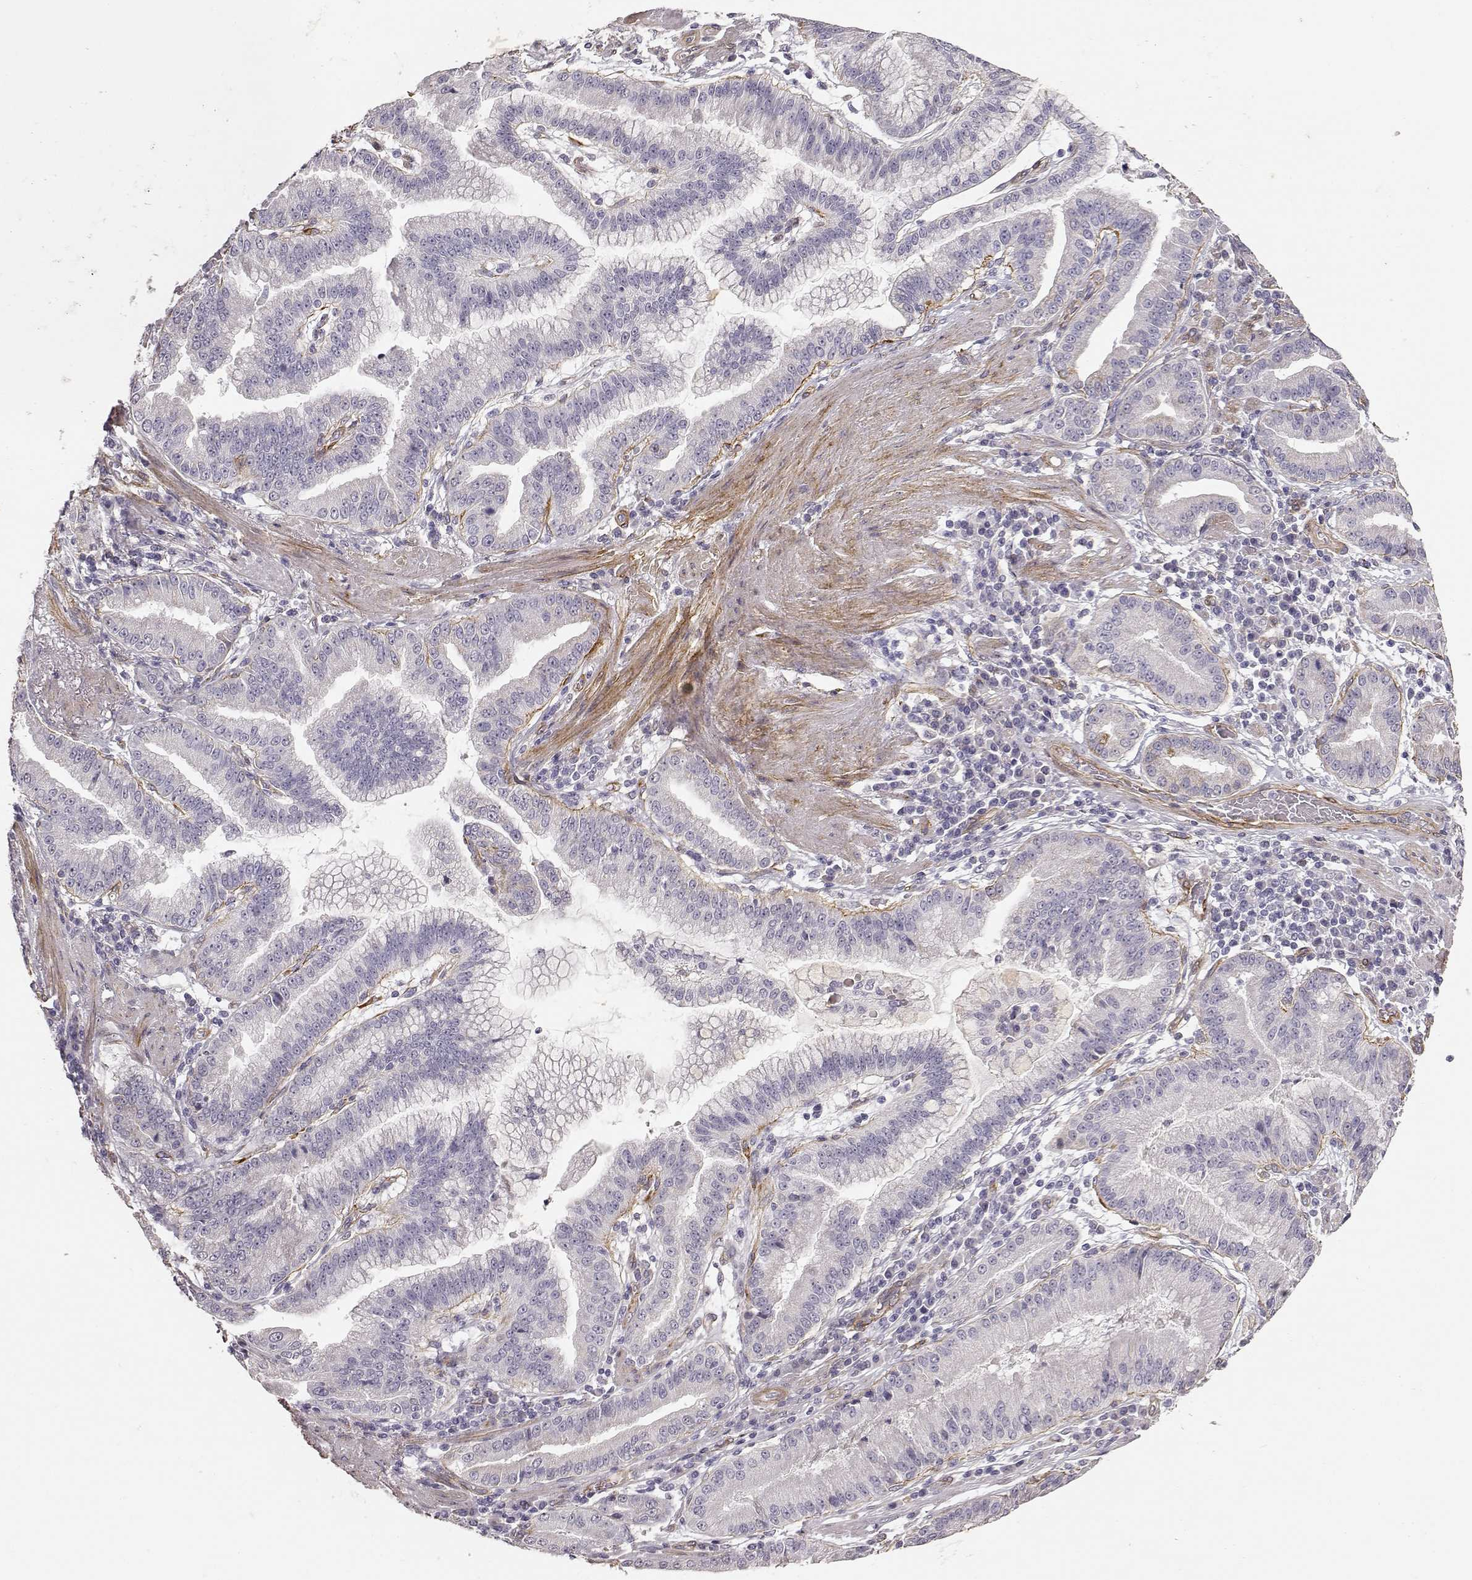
{"staining": {"intensity": "negative", "quantity": "none", "location": "none"}, "tissue": "stomach cancer", "cell_type": "Tumor cells", "image_type": "cancer", "snomed": [{"axis": "morphology", "description": "Adenocarcinoma, NOS"}, {"axis": "topography", "description": "Stomach"}], "caption": "Stomach cancer (adenocarcinoma) was stained to show a protein in brown. There is no significant expression in tumor cells.", "gene": "LAMC1", "patient": {"sex": "male", "age": 83}}